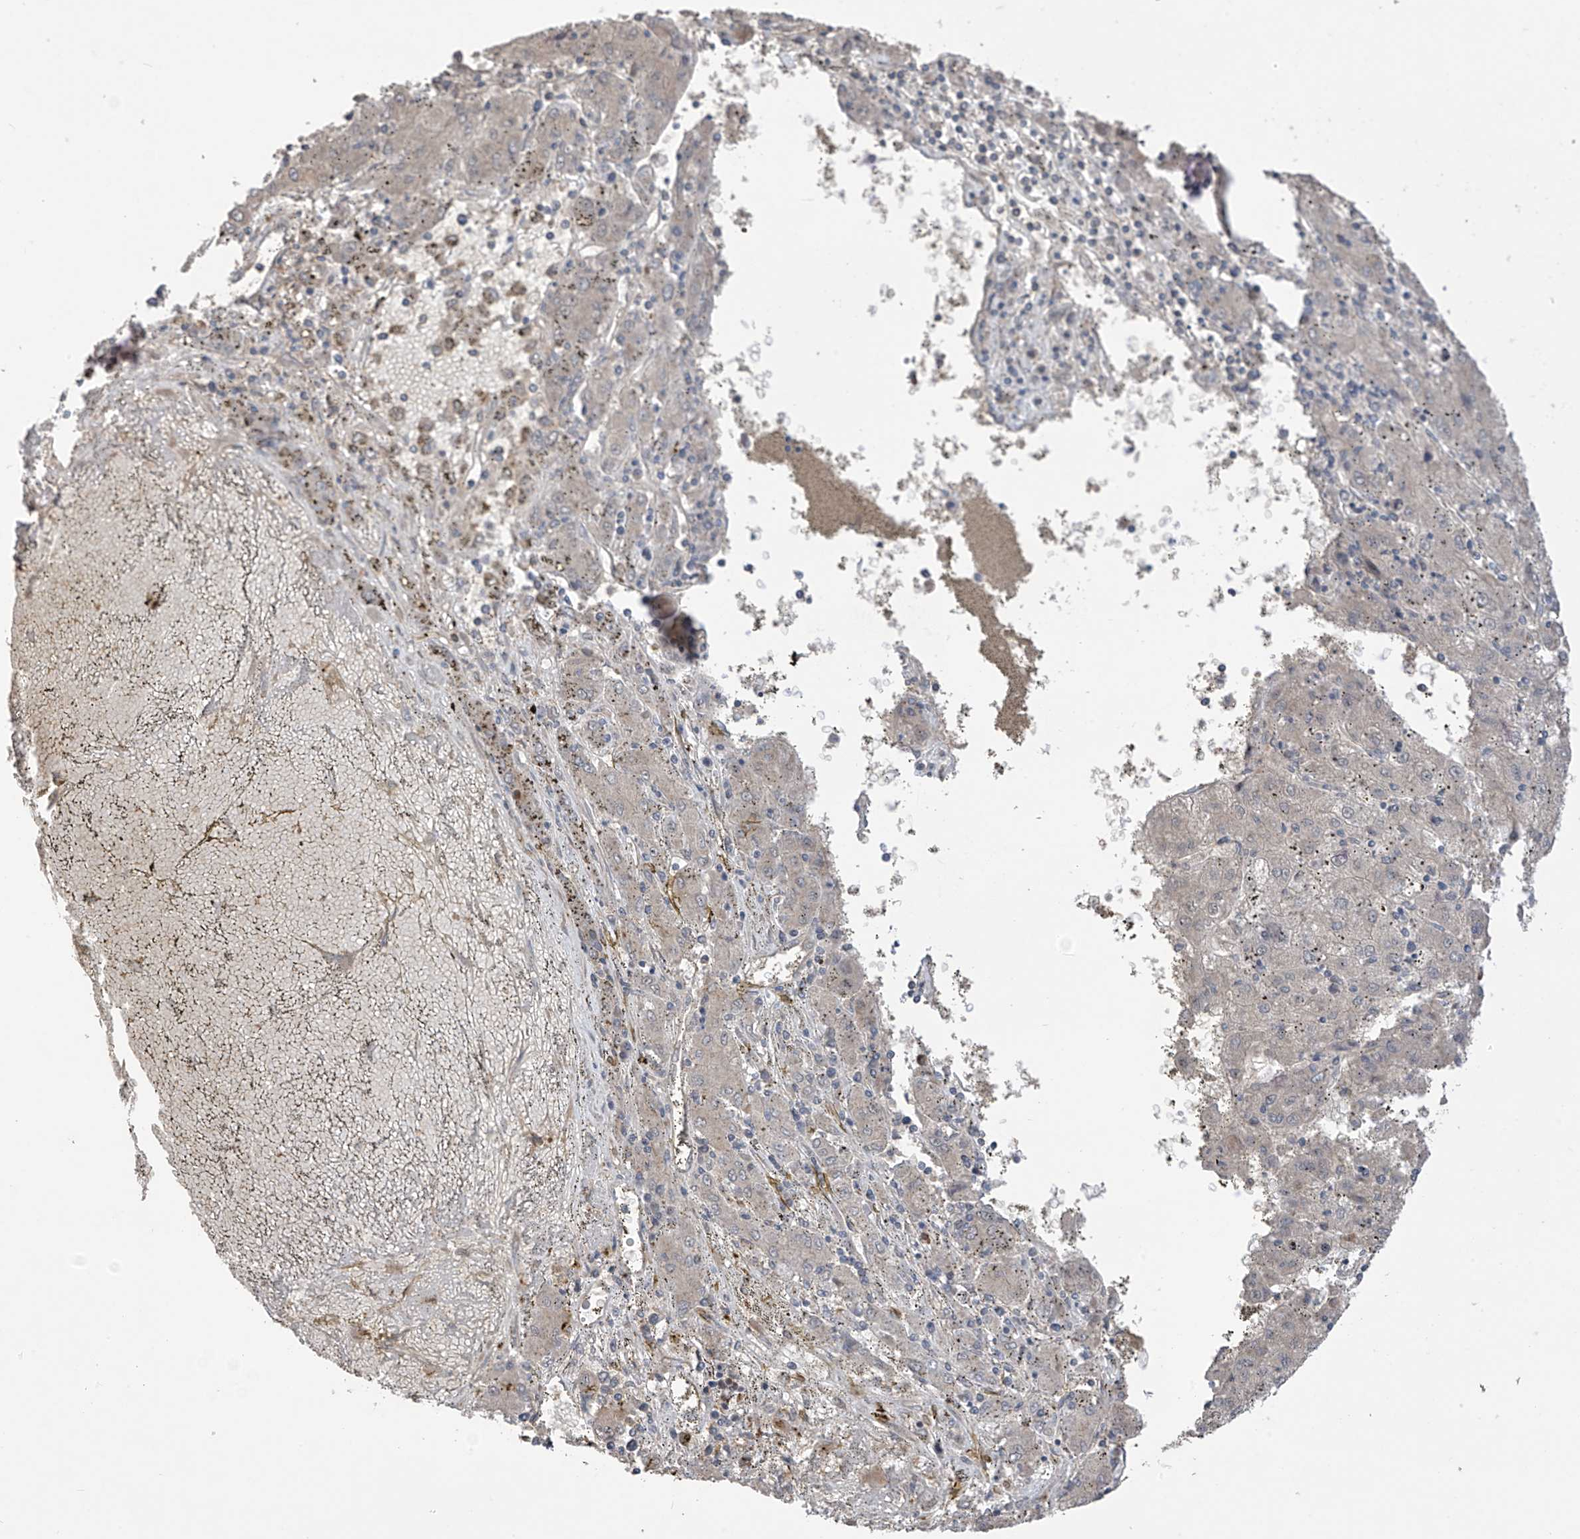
{"staining": {"intensity": "weak", "quantity": "<25%", "location": "cytoplasmic/membranous"}, "tissue": "liver cancer", "cell_type": "Tumor cells", "image_type": "cancer", "snomed": [{"axis": "morphology", "description": "Carcinoma, Hepatocellular, NOS"}, {"axis": "topography", "description": "Liver"}], "caption": "Liver cancer stained for a protein using immunohistochemistry (IHC) shows no positivity tumor cells.", "gene": "PHACTR4", "patient": {"sex": "male", "age": 72}}